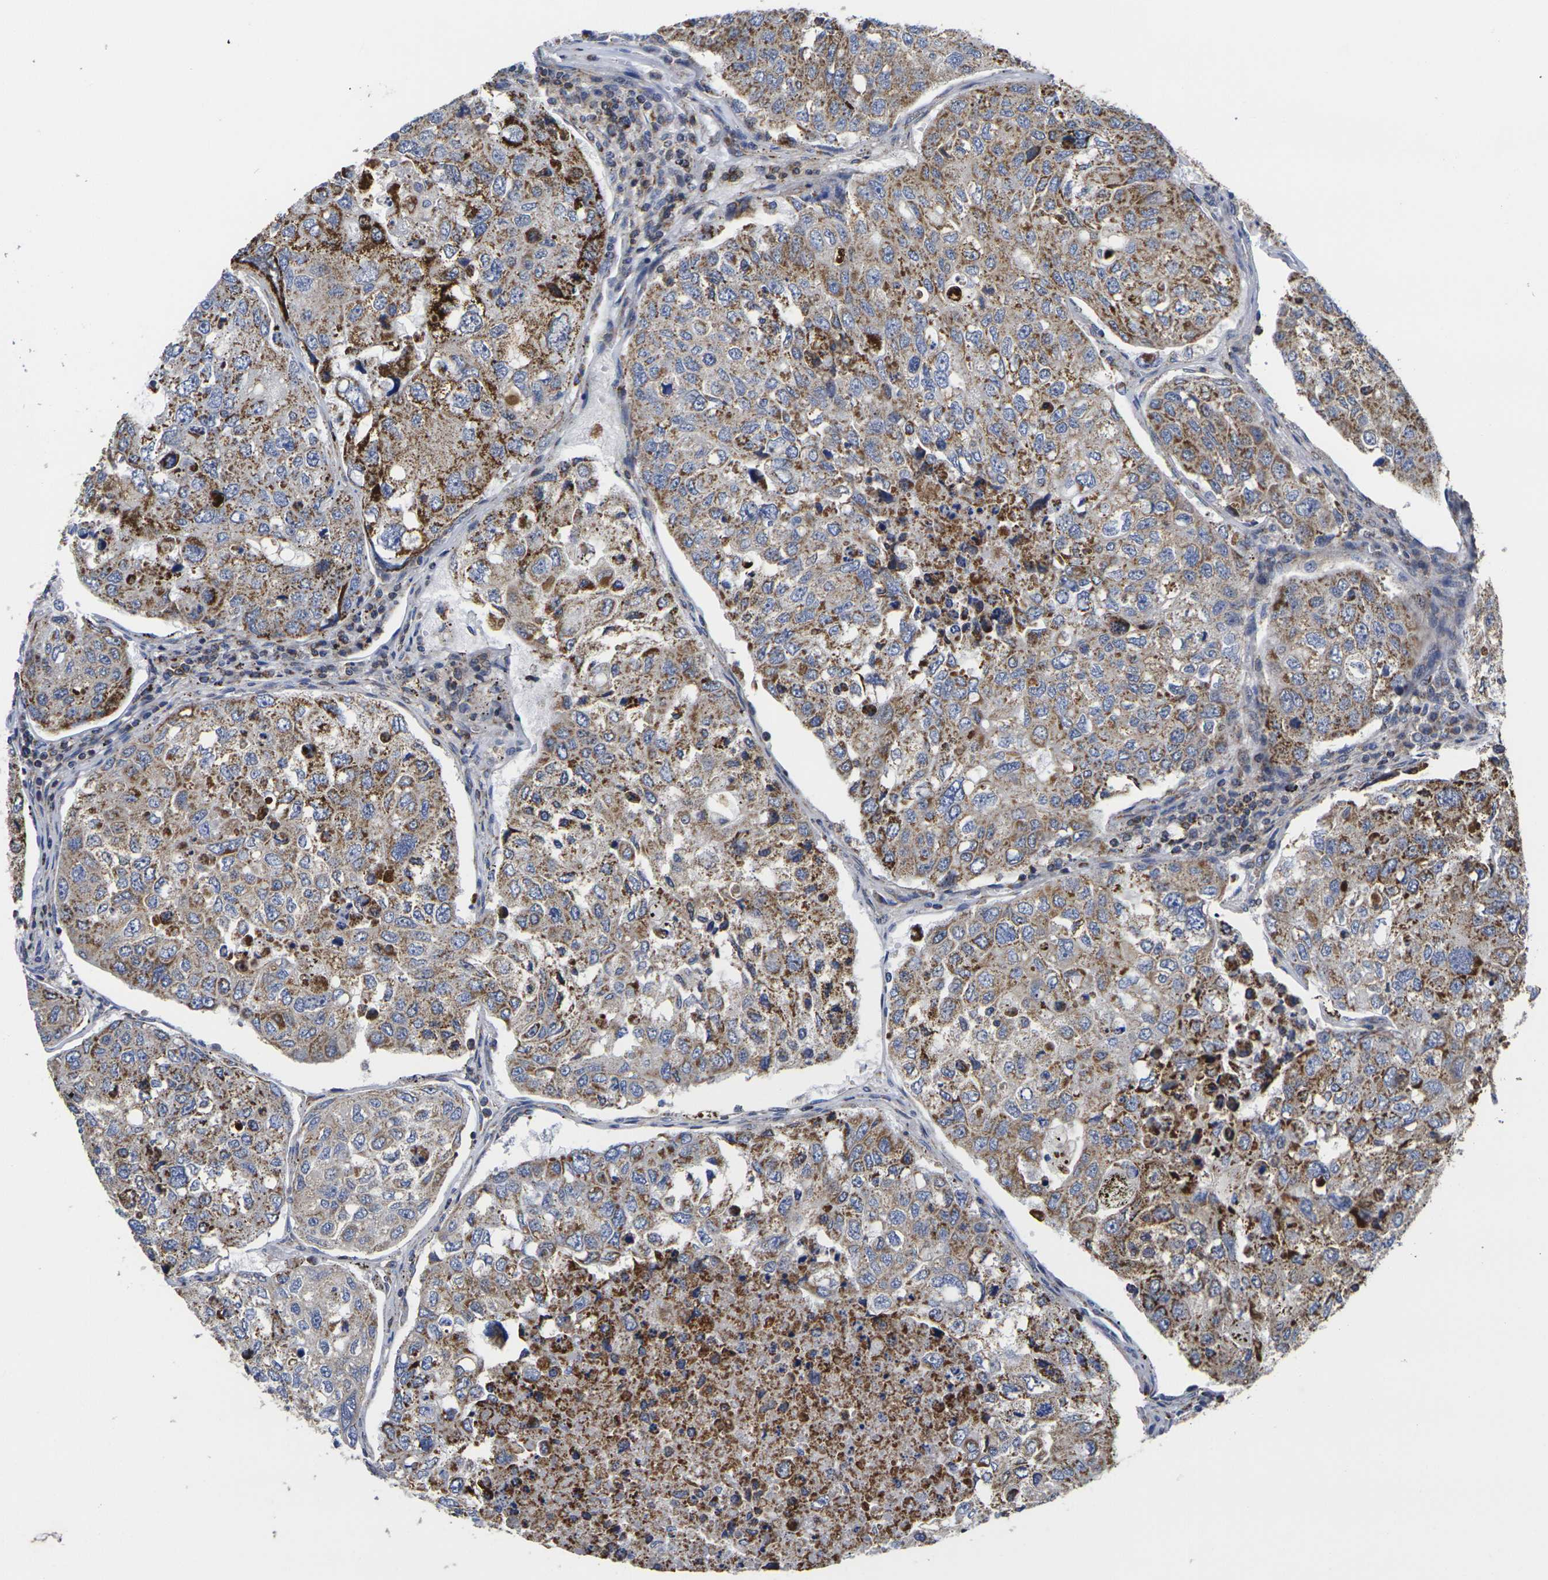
{"staining": {"intensity": "strong", "quantity": "25%-75%", "location": "cytoplasmic/membranous"}, "tissue": "urothelial cancer", "cell_type": "Tumor cells", "image_type": "cancer", "snomed": [{"axis": "morphology", "description": "Urothelial carcinoma, High grade"}, {"axis": "topography", "description": "Lymph node"}, {"axis": "topography", "description": "Urinary bladder"}], "caption": "Urothelial cancer tissue demonstrates strong cytoplasmic/membranous expression in about 25%-75% of tumor cells, visualized by immunohistochemistry. (Brightfield microscopy of DAB IHC at high magnification).", "gene": "P2RY11", "patient": {"sex": "male", "age": 51}}